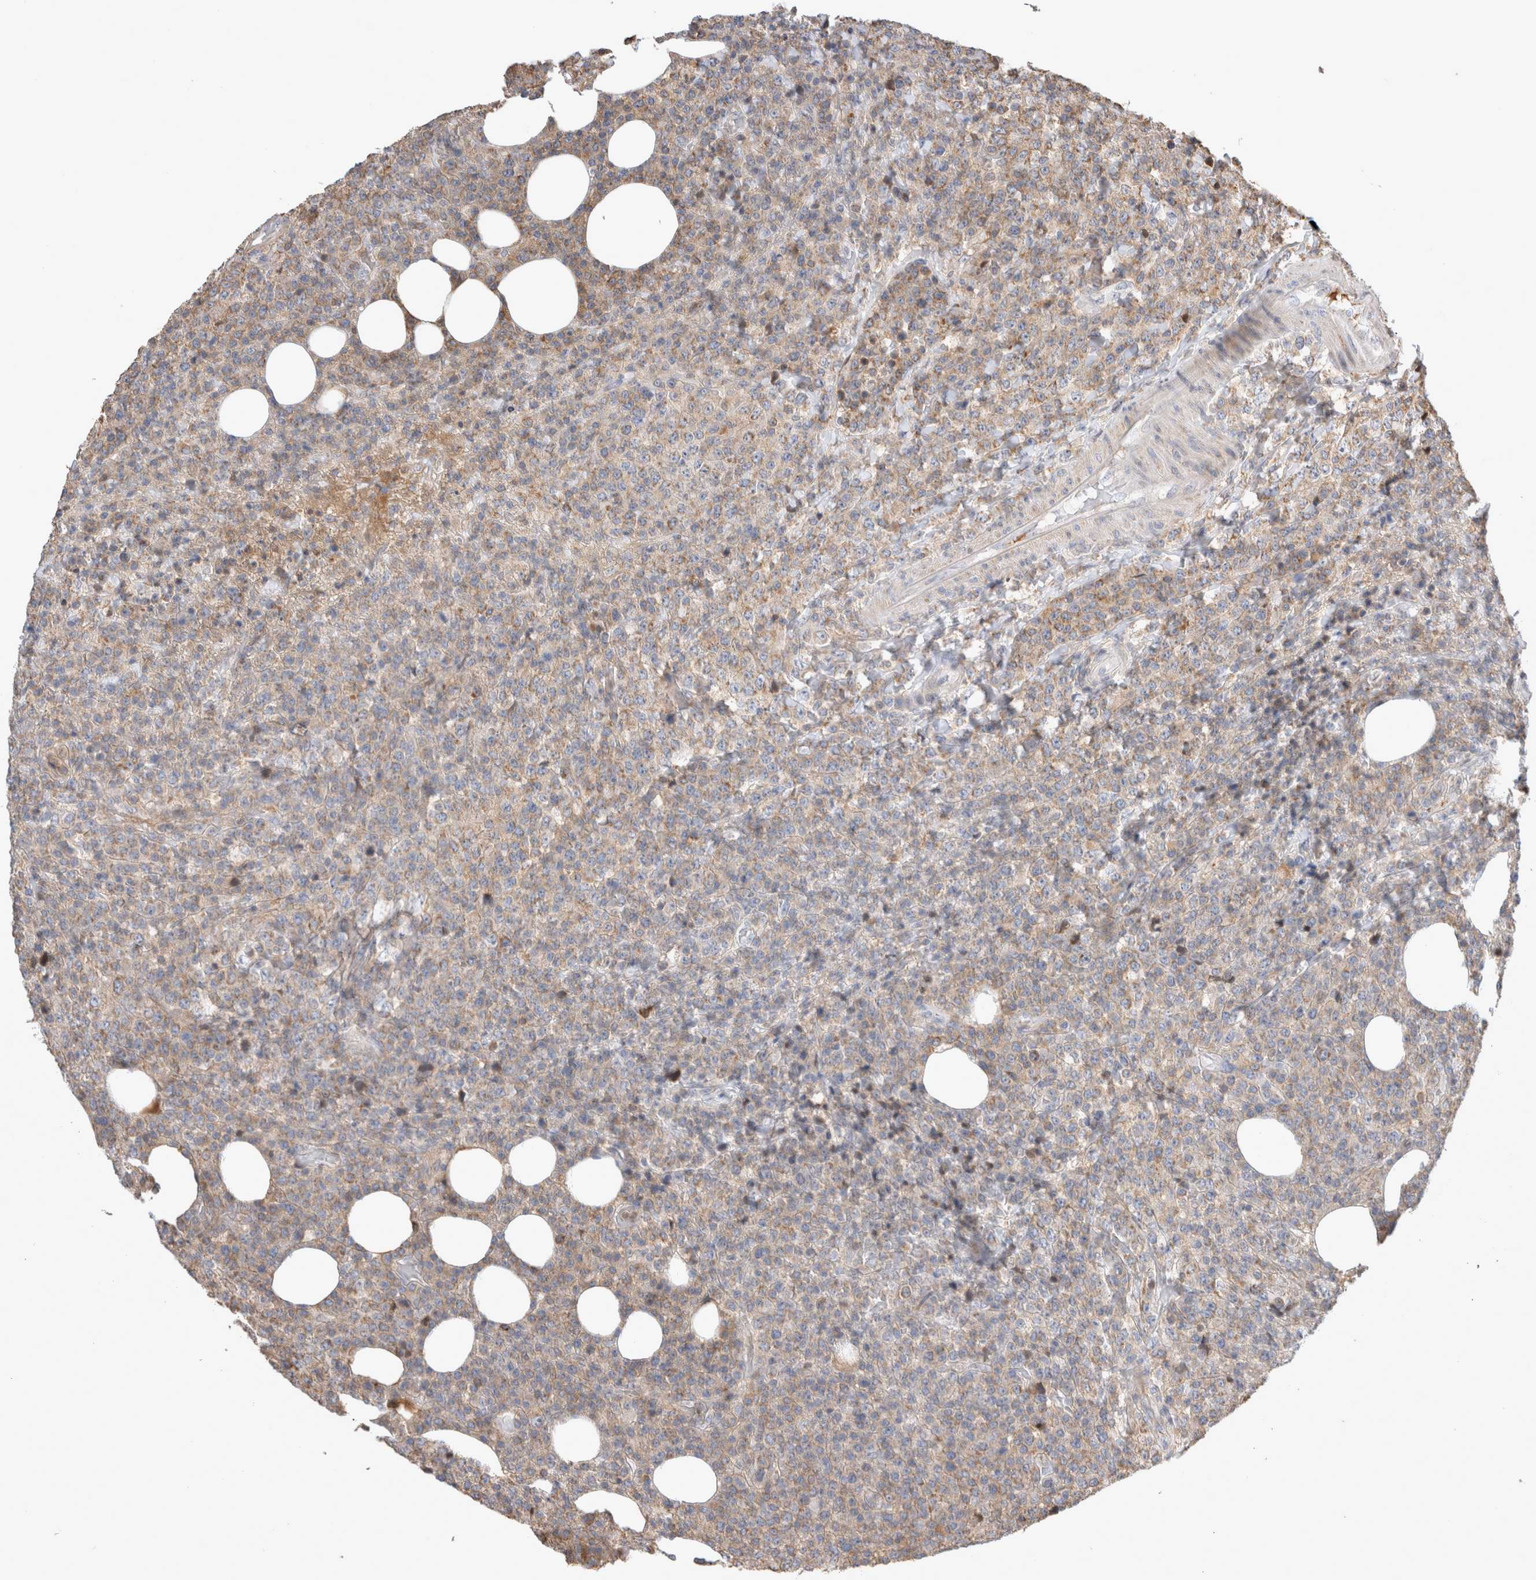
{"staining": {"intensity": "moderate", "quantity": "25%-75%", "location": "cytoplasmic/membranous"}, "tissue": "lymphoma", "cell_type": "Tumor cells", "image_type": "cancer", "snomed": [{"axis": "morphology", "description": "Malignant lymphoma, non-Hodgkin's type, High grade"}, {"axis": "topography", "description": "Lymph node"}], "caption": "High-power microscopy captured an IHC histopathology image of lymphoma, revealing moderate cytoplasmic/membranous expression in approximately 25%-75% of tumor cells.", "gene": "AGMAT", "patient": {"sex": "male", "age": 13}}